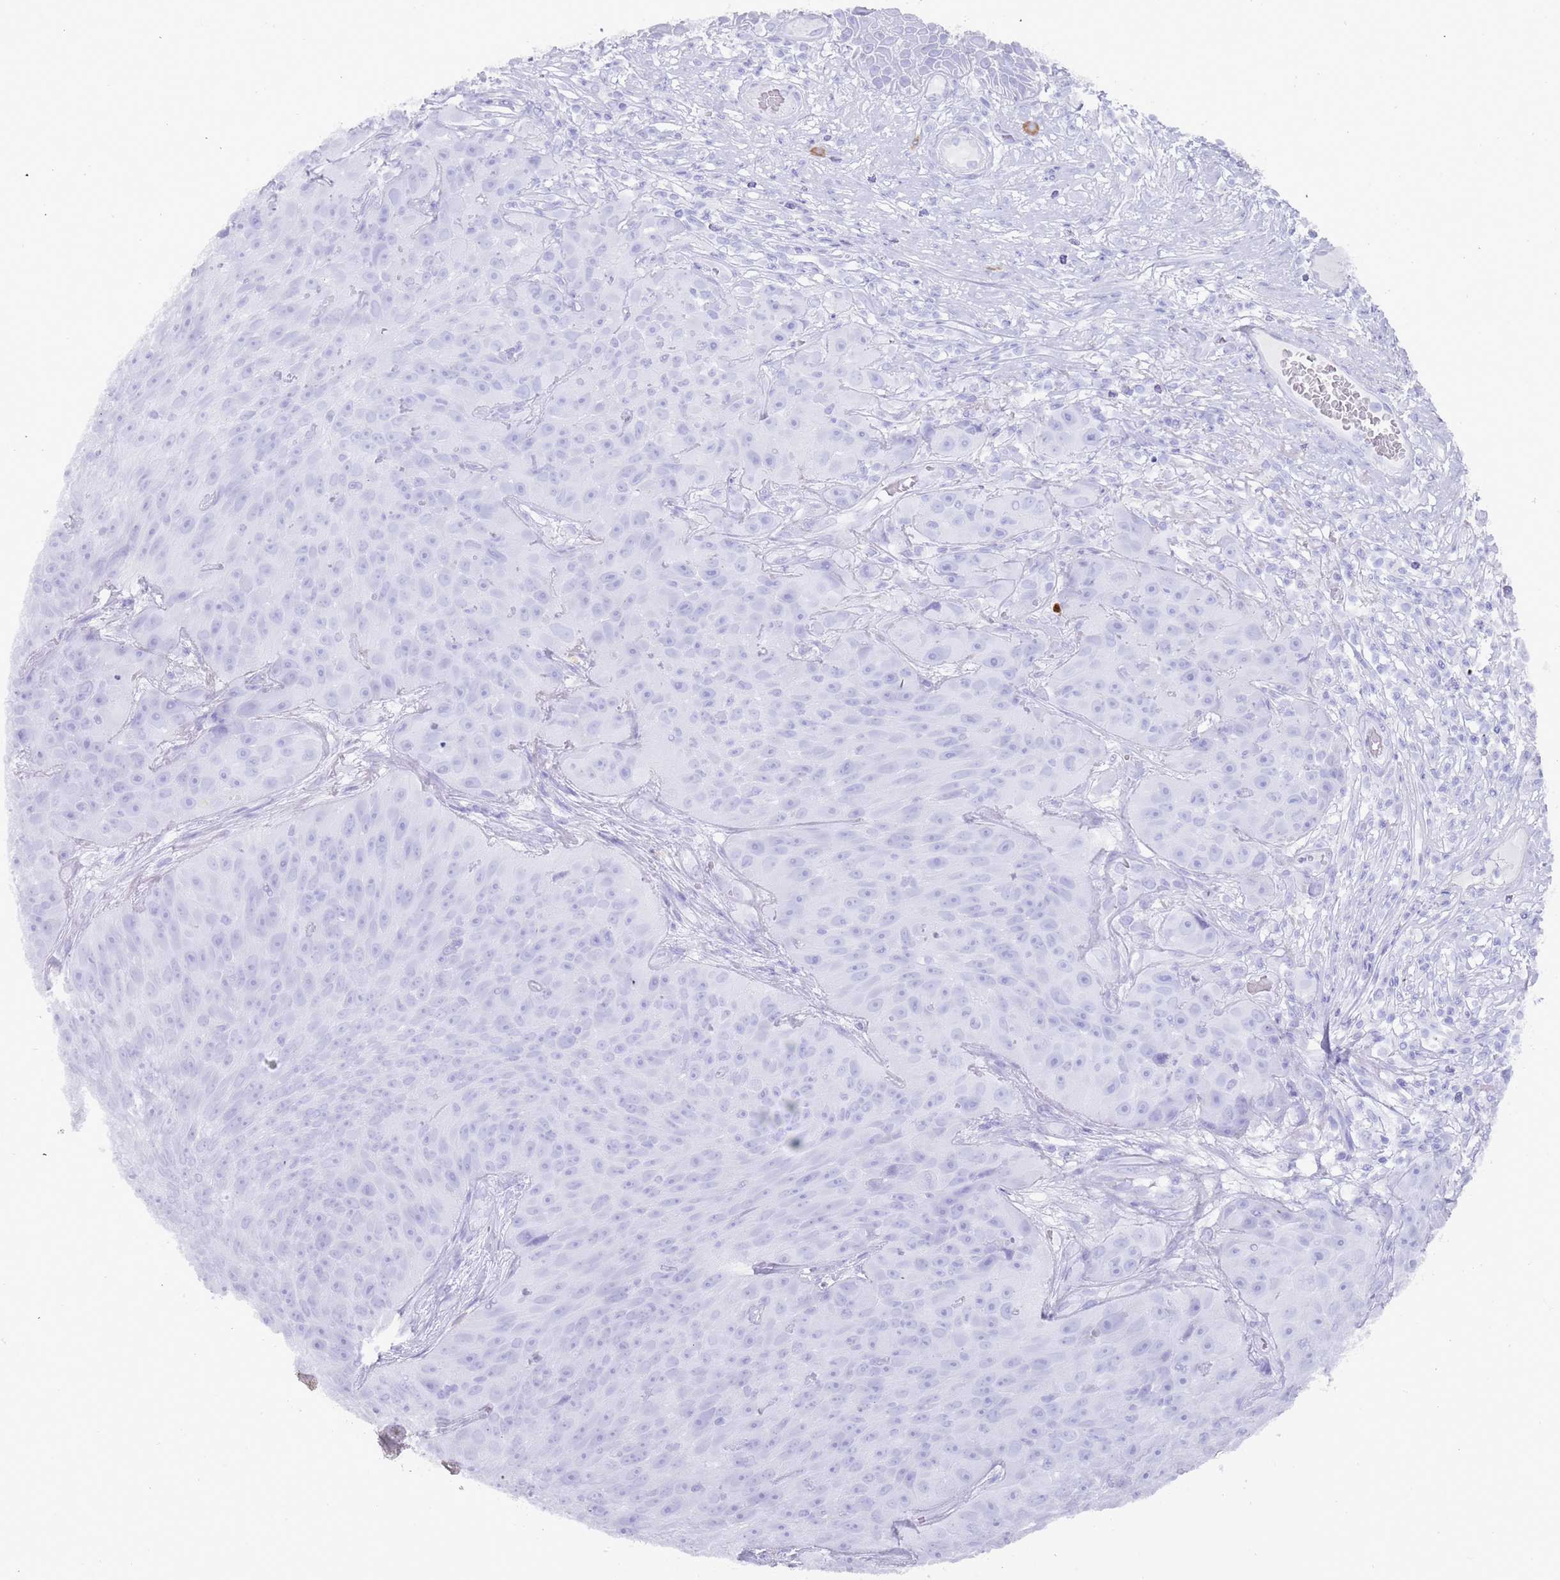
{"staining": {"intensity": "negative", "quantity": "none", "location": "none"}, "tissue": "skin cancer", "cell_type": "Tumor cells", "image_type": "cancer", "snomed": [{"axis": "morphology", "description": "Squamous cell carcinoma, NOS"}, {"axis": "topography", "description": "Skin"}], "caption": "Tumor cells show no significant expression in skin cancer. (DAB (3,3'-diaminobenzidine) IHC with hematoxylin counter stain).", "gene": "MYADML2", "patient": {"sex": "female", "age": 87}}